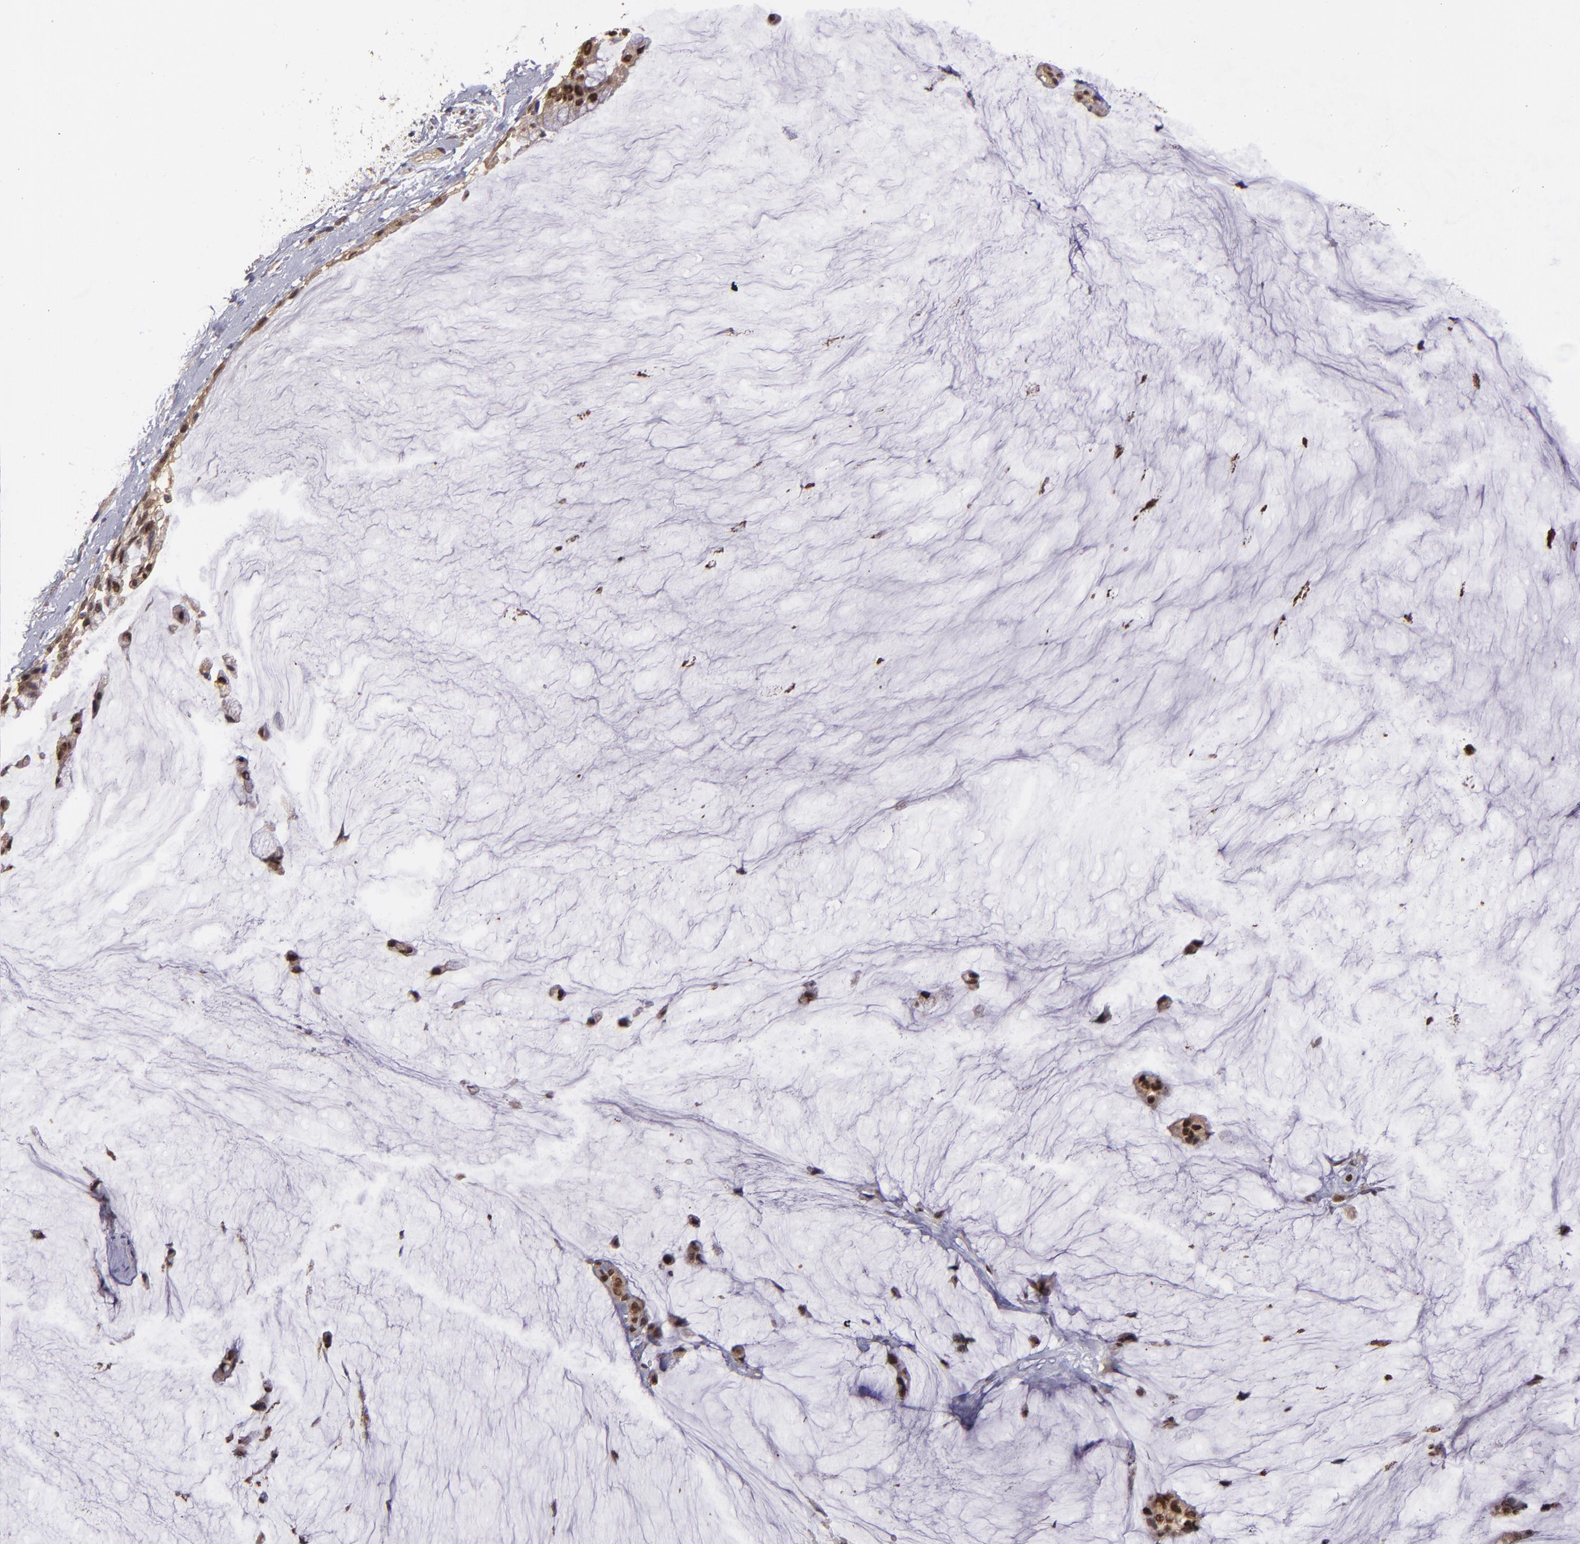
{"staining": {"intensity": "moderate", "quantity": ">75%", "location": "nuclear"}, "tissue": "ovarian cancer", "cell_type": "Tumor cells", "image_type": "cancer", "snomed": [{"axis": "morphology", "description": "Cystadenocarcinoma, mucinous, NOS"}, {"axis": "topography", "description": "Ovary"}], "caption": "Mucinous cystadenocarcinoma (ovarian) stained with DAB immunohistochemistry (IHC) shows medium levels of moderate nuclear expression in approximately >75% of tumor cells. (DAB (3,3'-diaminobenzidine) = brown stain, brightfield microscopy at high magnification).", "gene": "ABHD12B", "patient": {"sex": "female", "age": 39}}